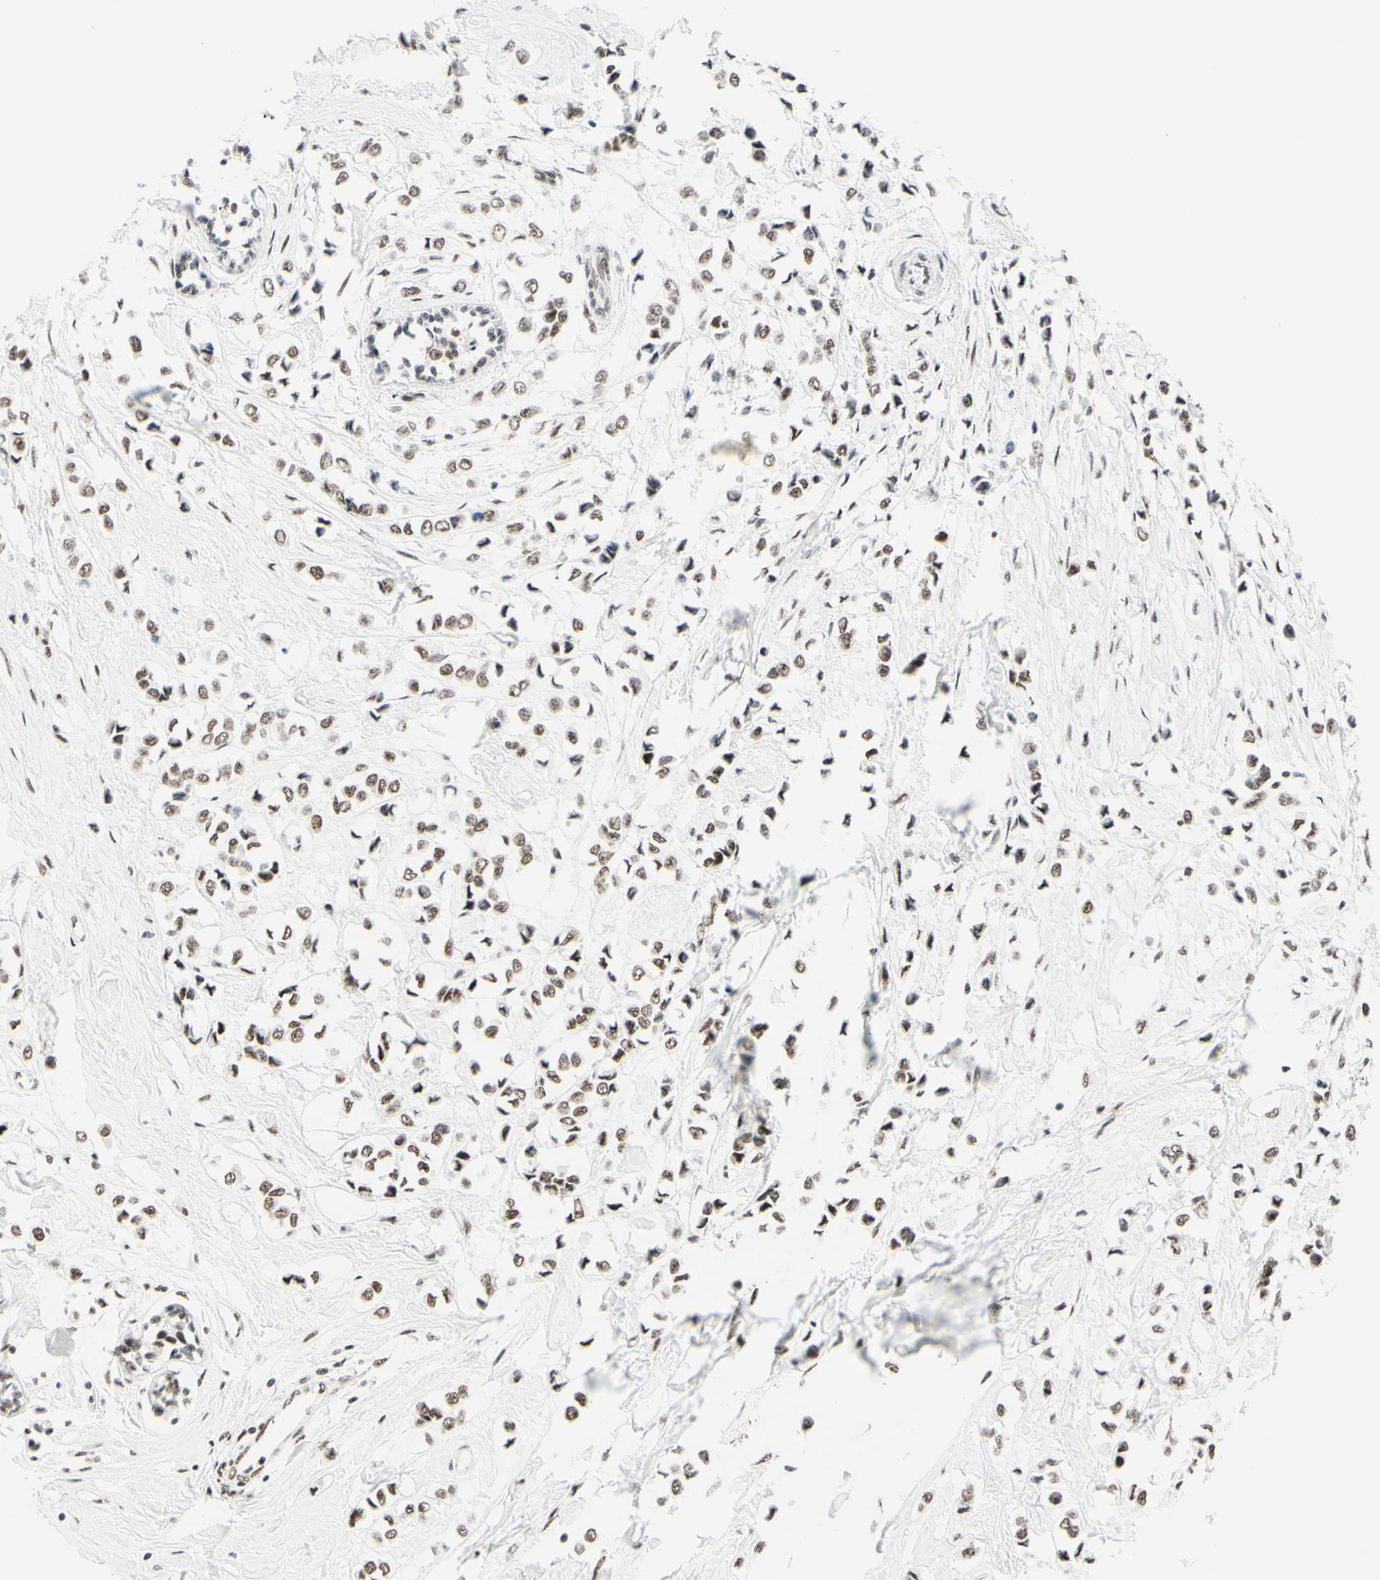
{"staining": {"intensity": "weak", "quantity": ">75%", "location": "nuclear"}, "tissue": "breast cancer", "cell_type": "Tumor cells", "image_type": "cancer", "snomed": [{"axis": "morphology", "description": "Lobular carcinoma"}, {"axis": "topography", "description": "Breast"}], "caption": "Breast cancer (lobular carcinoma) tissue reveals weak nuclear positivity in approximately >75% of tumor cells", "gene": "WTAP", "patient": {"sex": "female", "age": 51}}